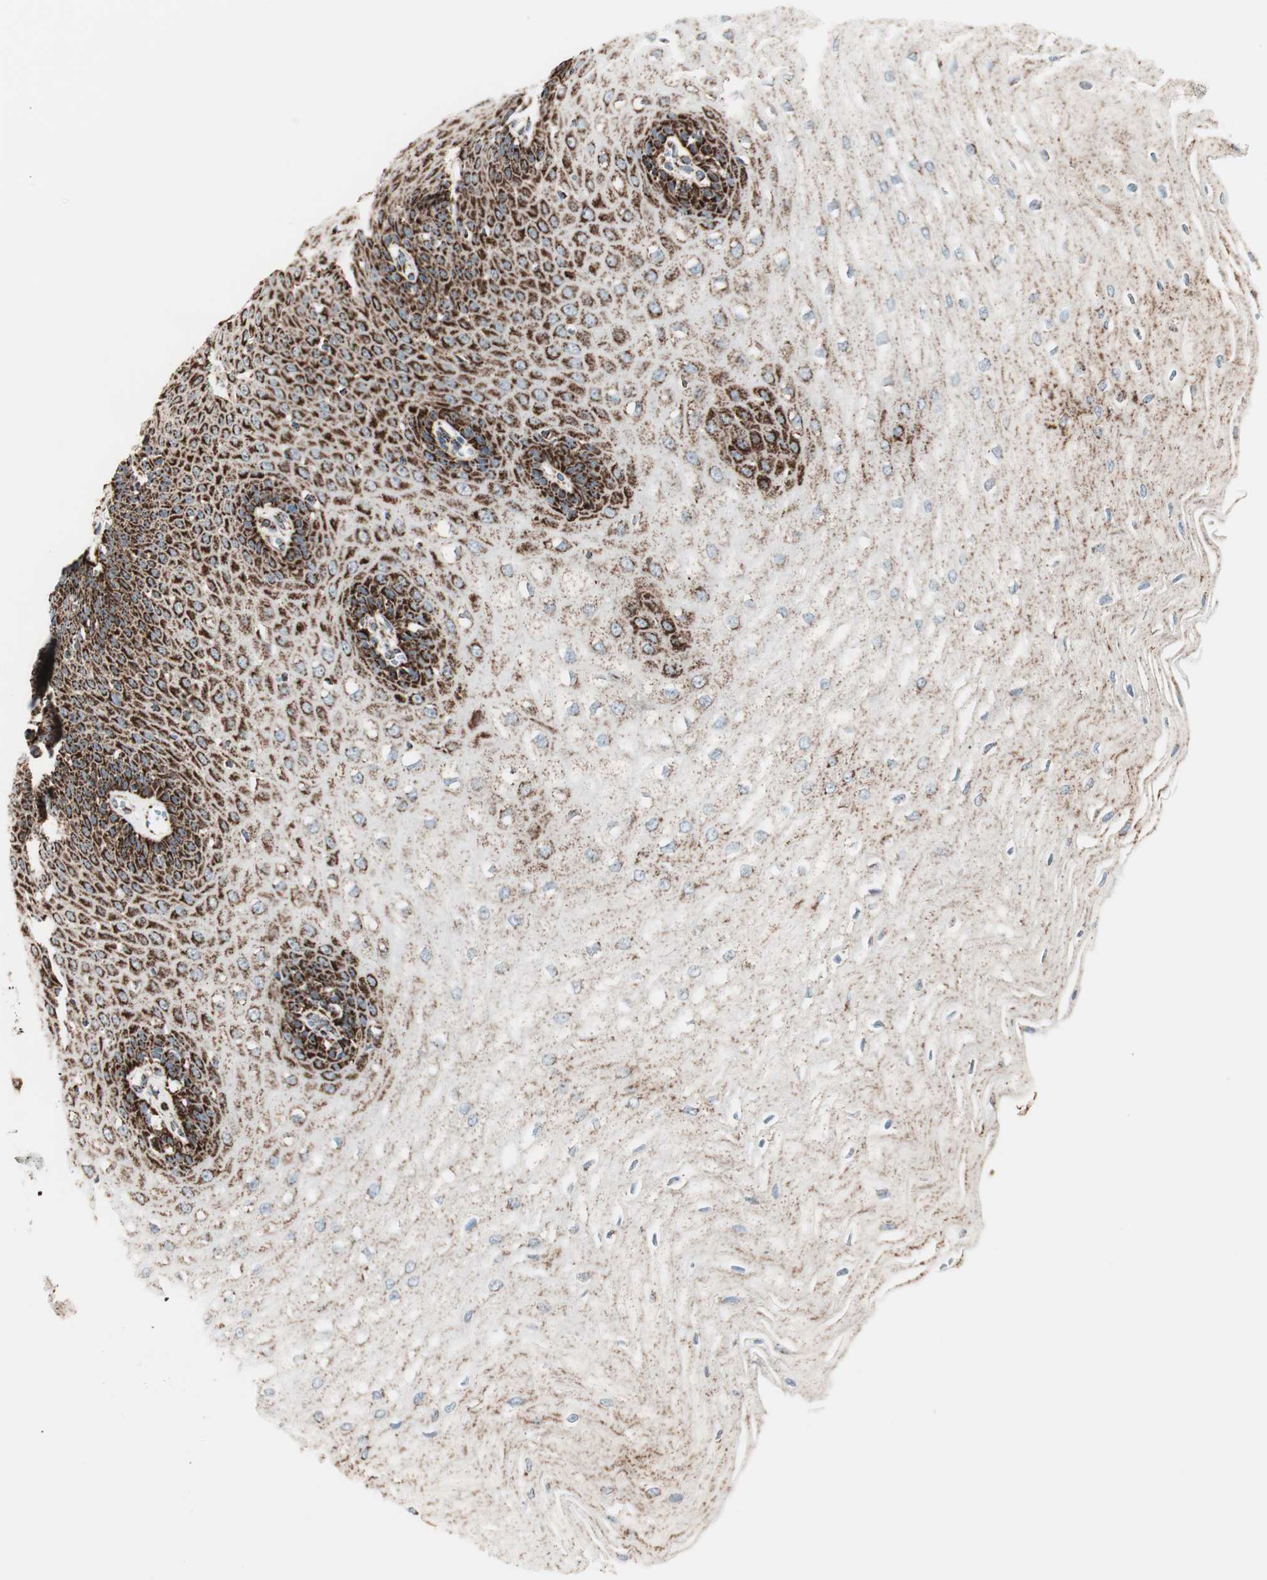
{"staining": {"intensity": "strong", "quantity": ">75%", "location": "cytoplasmic/membranous"}, "tissue": "esophagus", "cell_type": "Squamous epithelial cells", "image_type": "normal", "snomed": [{"axis": "morphology", "description": "Normal tissue, NOS"}, {"axis": "morphology", "description": "Squamous cell carcinoma, NOS"}, {"axis": "topography", "description": "Esophagus"}], "caption": "This micrograph displays immunohistochemistry (IHC) staining of benign human esophagus, with high strong cytoplasmic/membranous expression in approximately >75% of squamous epithelial cells.", "gene": "TOMM22", "patient": {"sex": "male", "age": 65}}